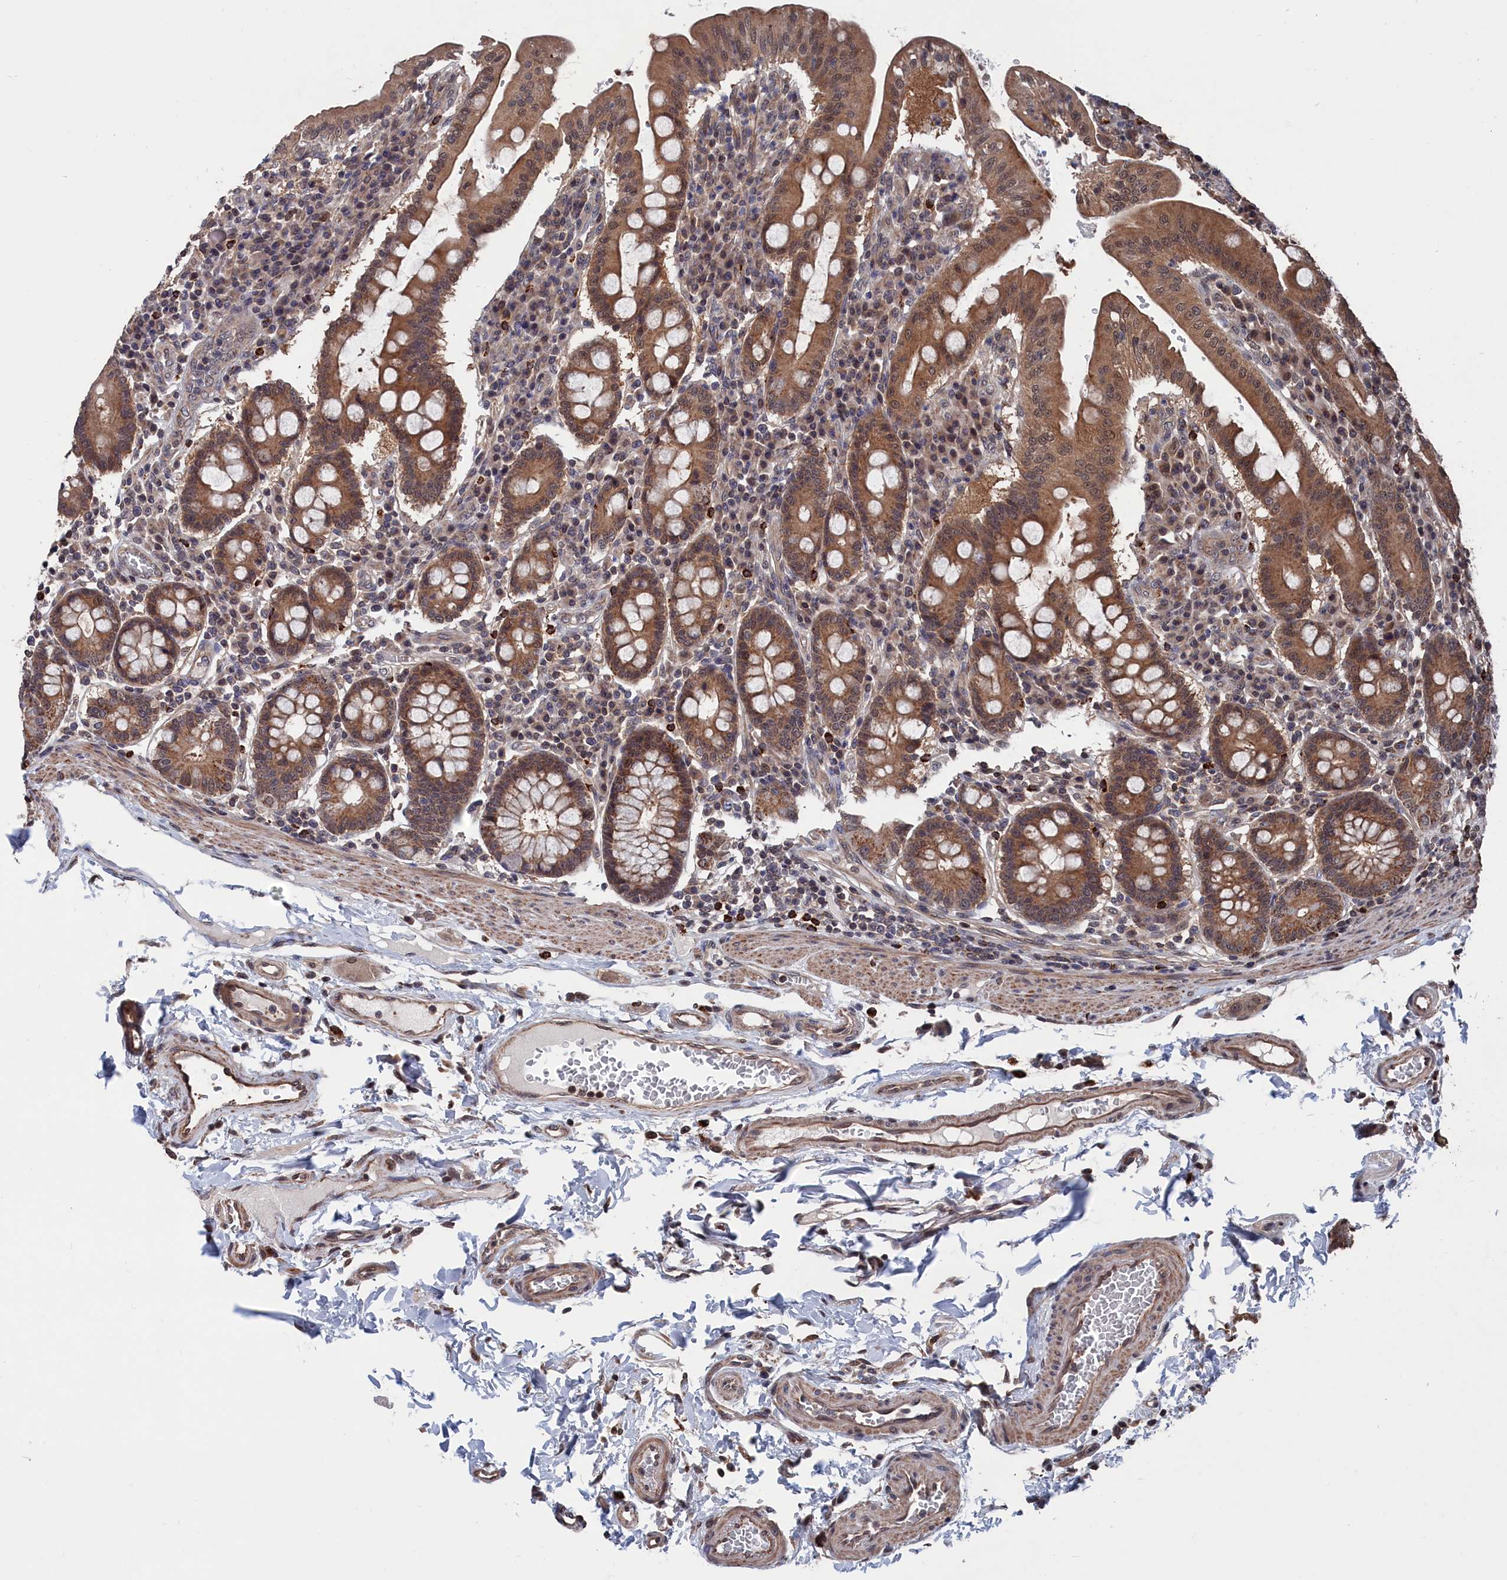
{"staining": {"intensity": "moderate", "quantity": ">75%", "location": "cytoplasmic/membranous"}, "tissue": "duodenum", "cell_type": "Glandular cells", "image_type": "normal", "snomed": [{"axis": "morphology", "description": "Normal tissue, NOS"}, {"axis": "morphology", "description": "Adenocarcinoma, NOS"}, {"axis": "topography", "description": "Pancreas"}, {"axis": "topography", "description": "Duodenum"}], "caption": "A high-resolution micrograph shows immunohistochemistry (IHC) staining of unremarkable duodenum, which shows moderate cytoplasmic/membranous expression in about >75% of glandular cells. The staining is performed using DAB (3,3'-diaminobenzidine) brown chromogen to label protein expression. The nuclei are counter-stained blue using hematoxylin.", "gene": "PDE12", "patient": {"sex": "male", "age": 50}}